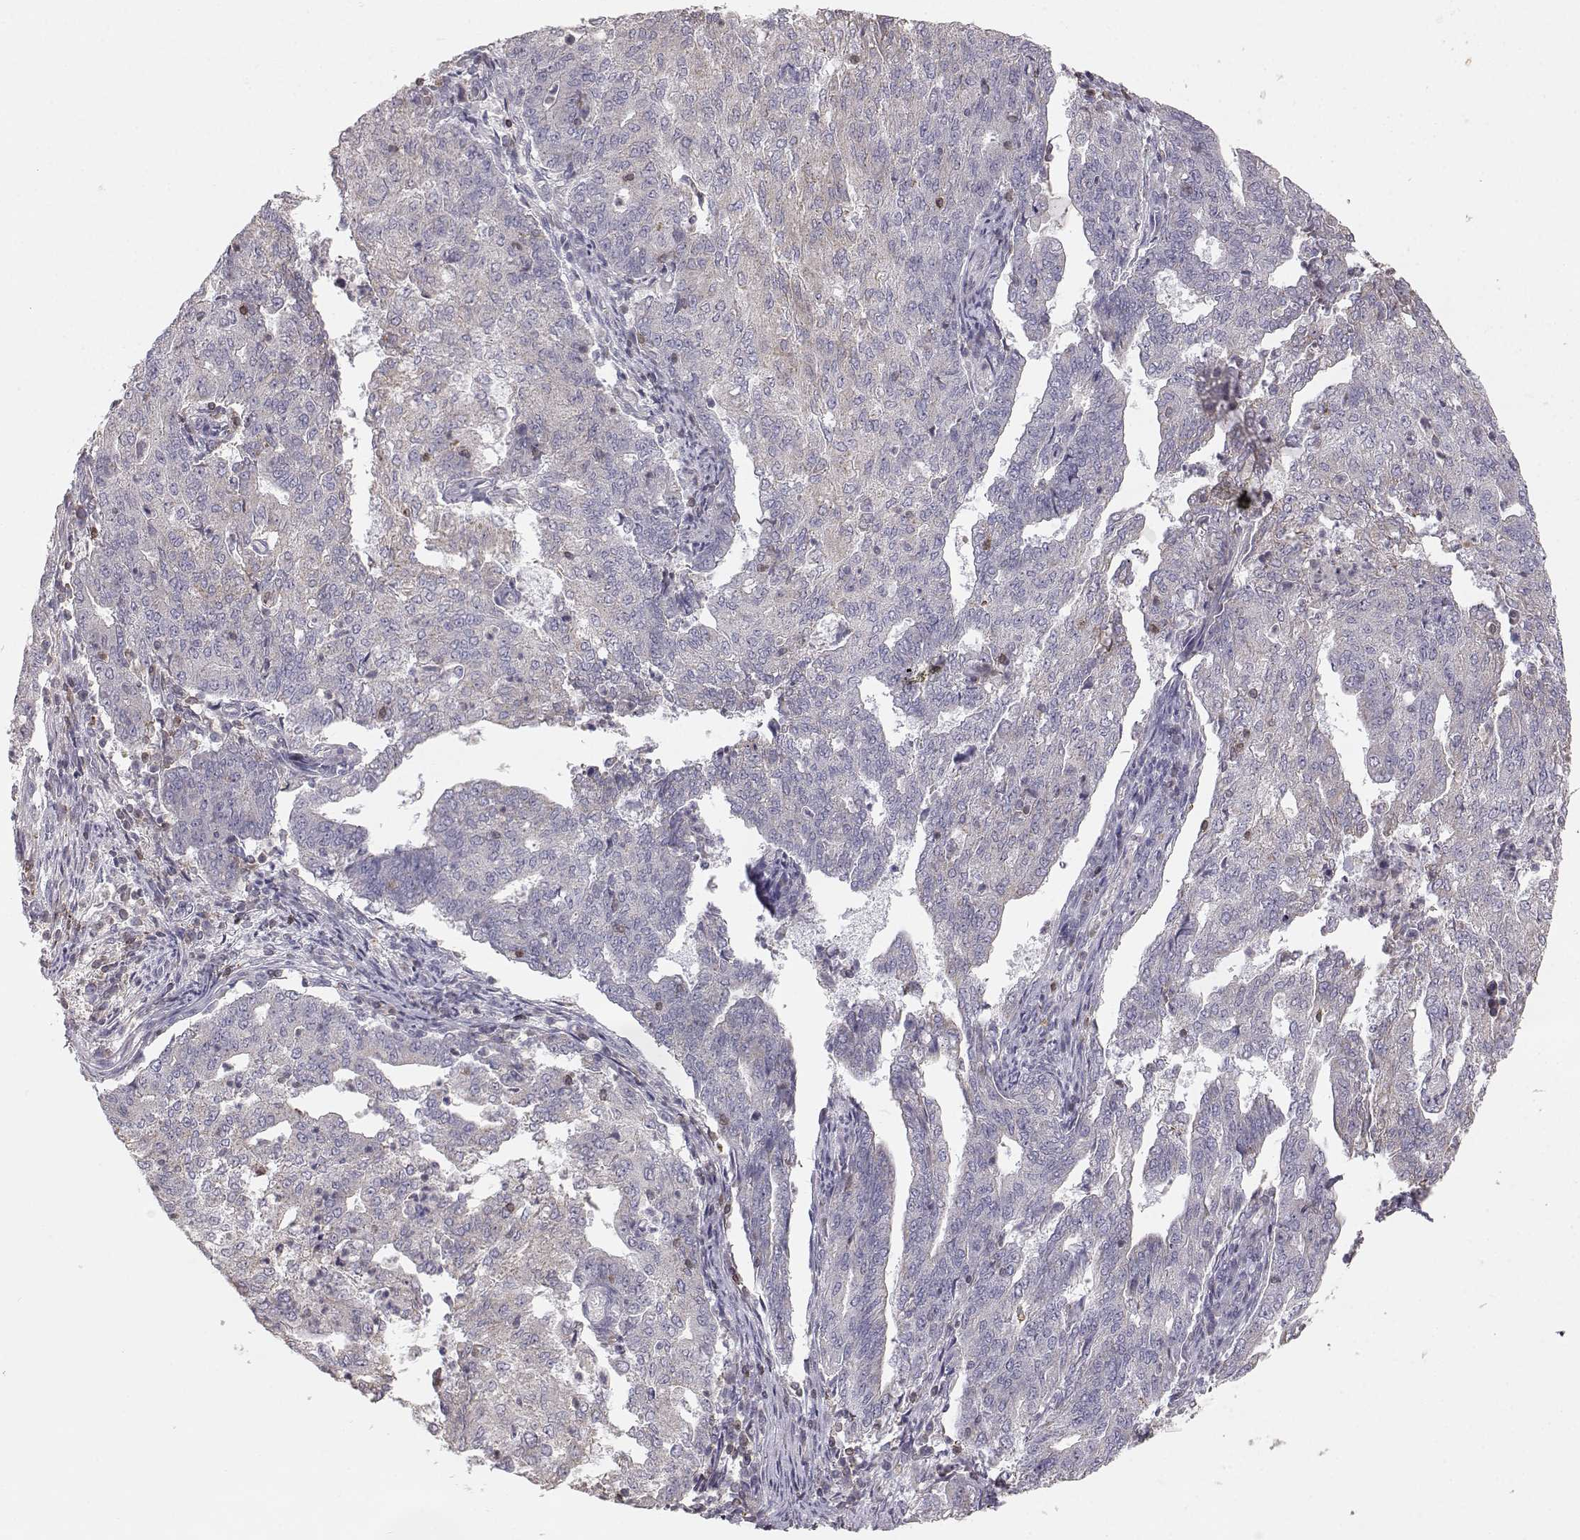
{"staining": {"intensity": "weak", "quantity": "25%-75%", "location": "cytoplasmic/membranous"}, "tissue": "endometrial cancer", "cell_type": "Tumor cells", "image_type": "cancer", "snomed": [{"axis": "morphology", "description": "Adenocarcinoma, NOS"}, {"axis": "topography", "description": "Endometrium"}], "caption": "This is a photomicrograph of IHC staining of adenocarcinoma (endometrial), which shows weak staining in the cytoplasmic/membranous of tumor cells.", "gene": "GRAP2", "patient": {"sex": "female", "age": 82}}